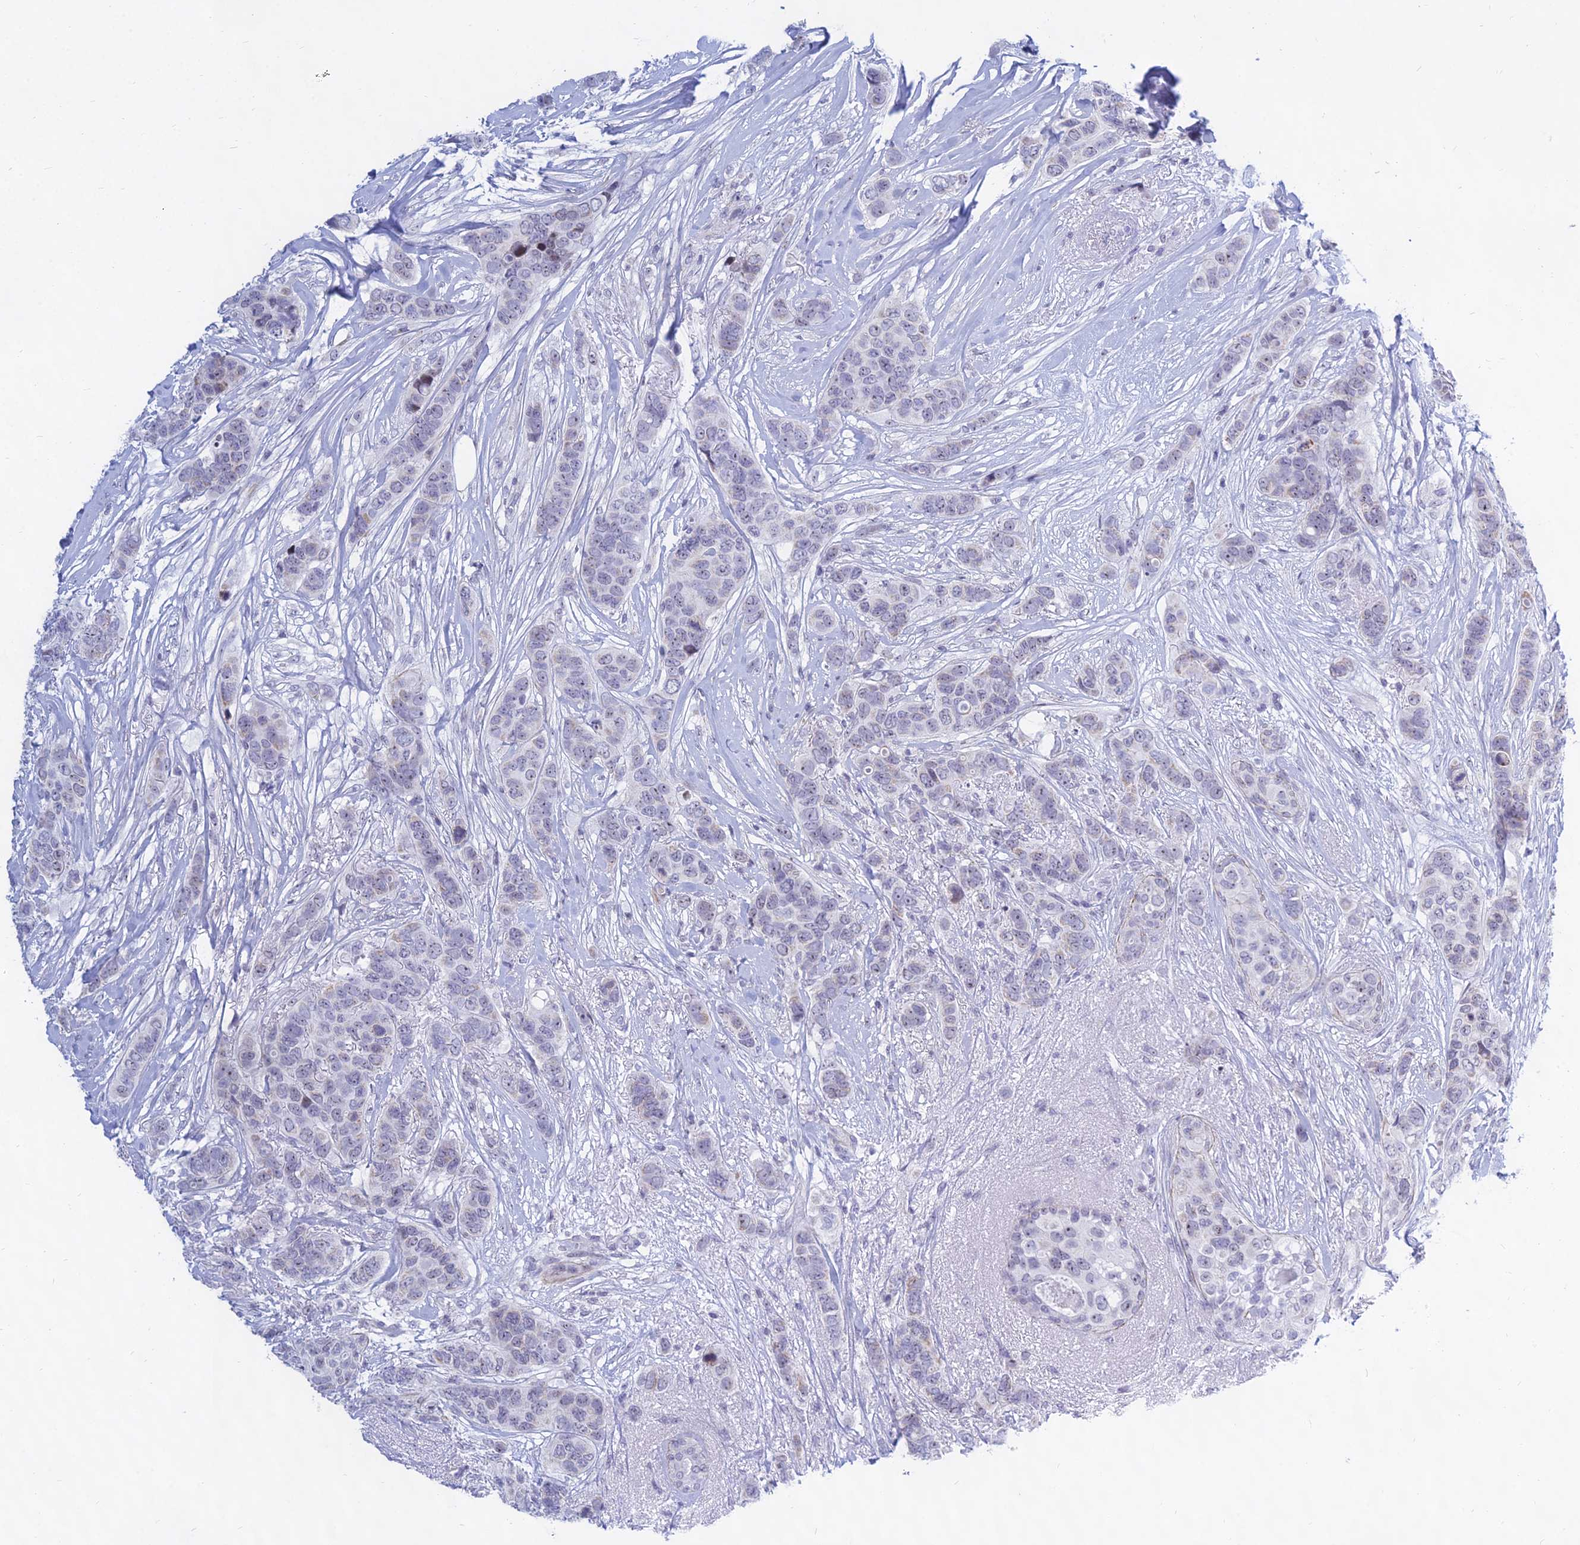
{"staining": {"intensity": "negative", "quantity": "none", "location": "none"}, "tissue": "breast cancer", "cell_type": "Tumor cells", "image_type": "cancer", "snomed": [{"axis": "morphology", "description": "Lobular carcinoma"}, {"axis": "topography", "description": "Breast"}], "caption": "Photomicrograph shows no significant protein expression in tumor cells of breast cancer (lobular carcinoma).", "gene": "KRR1", "patient": {"sex": "female", "age": 51}}